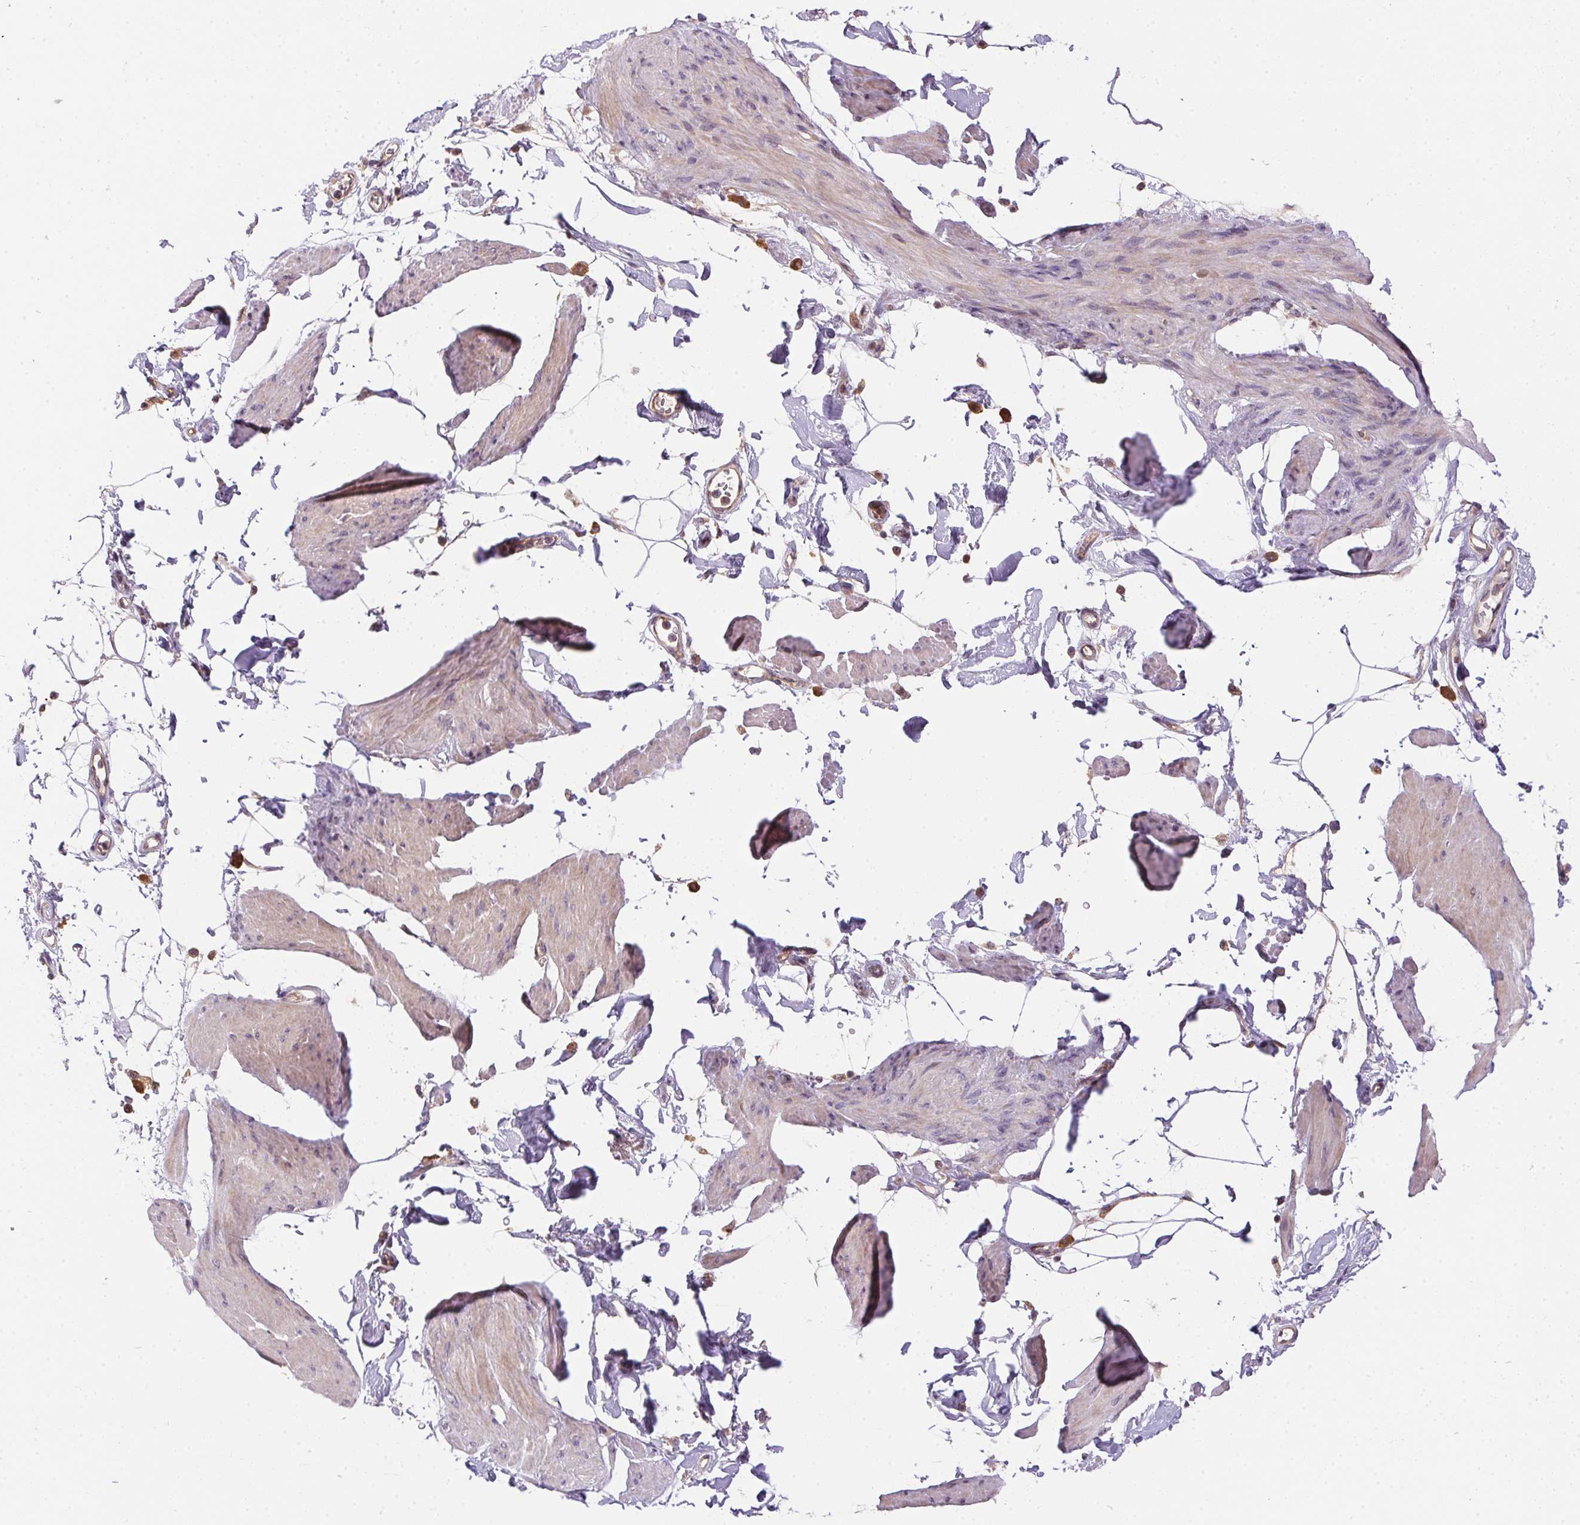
{"staining": {"intensity": "weak", "quantity": "<25%", "location": "cytoplasmic/membranous"}, "tissue": "smooth muscle", "cell_type": "Smooth muscle cells", "image_type": "normal", "snomed": [{"axis": "morphology", "description": "Normal tissue, NOS"}, {"axis": "topography", "description": "Adipose tissue"}, {"axis": "topography", "description": "Smooth muscle"}, {"axis": "topography", "description": "Peripheral nerve tissue"}], "caption": "The immunohistochemistry (IHC) photomicrograph has no significant expression in smooth muscle cells of smooth muscle.", "gene": "NUDT16", "patient": {"sex": "male", "age": 83}}